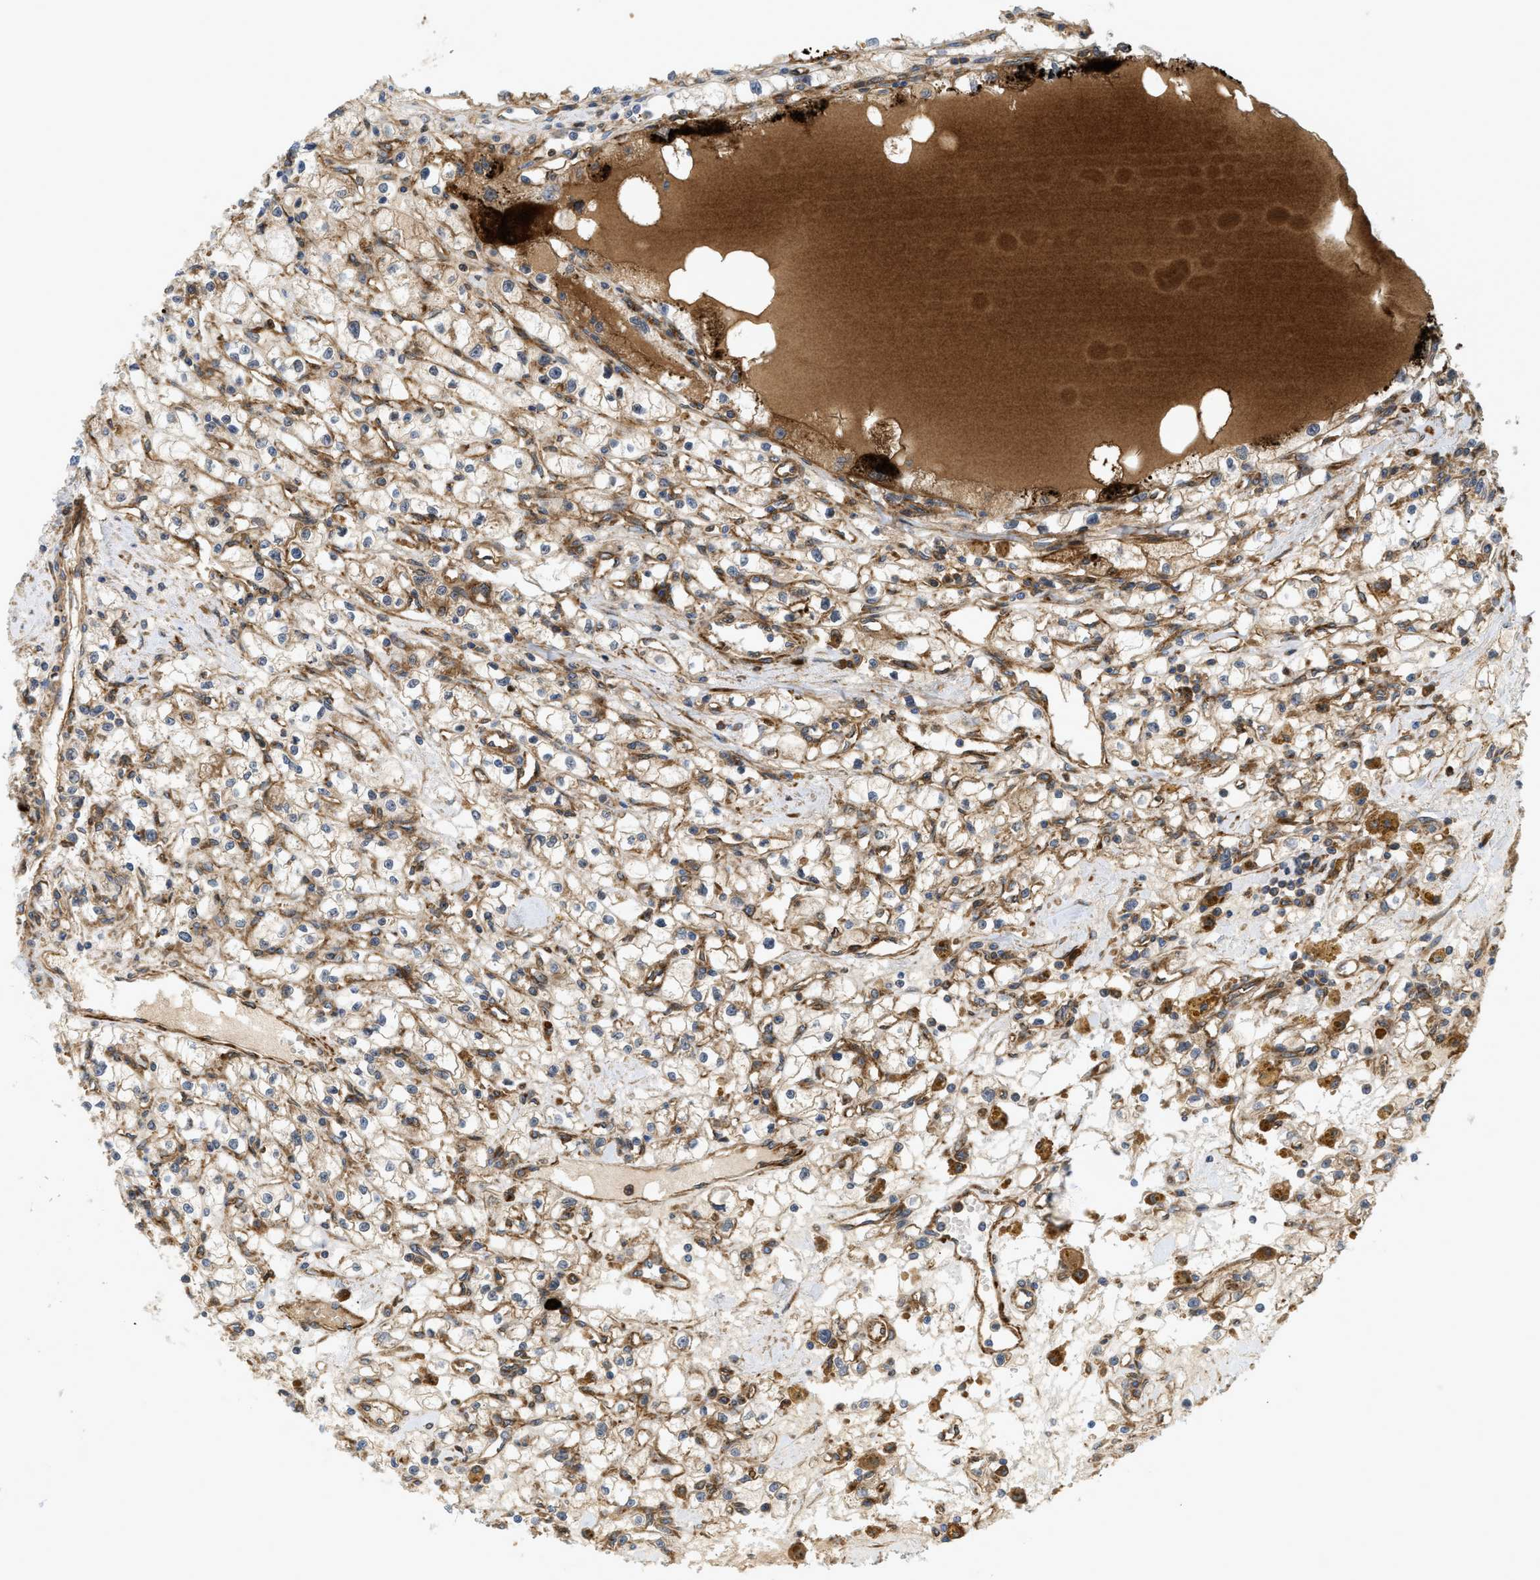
{"staining": {"intensity": "moderate", "quantity": ">75%", "location": "cytoplasmic/membranous"}, "tissue": "renal cancer", "cell_type": "Tumor cells", "image_type": "cancer", "snomed": [{"axis": "morphology", "description": "Adenocarcinoma, NOS"}, {"axis": "topography", "description": "Kidney"}], "caption": "This micrograph displays immunohistochemistry (IHC) staining of renal adenocarcinoma, with medium moderate cytoplasmic/membranous expression in approximately >75% of tumor cells.", "gene": "PICALM", "patient": {"sex": "male", "age": 56}}